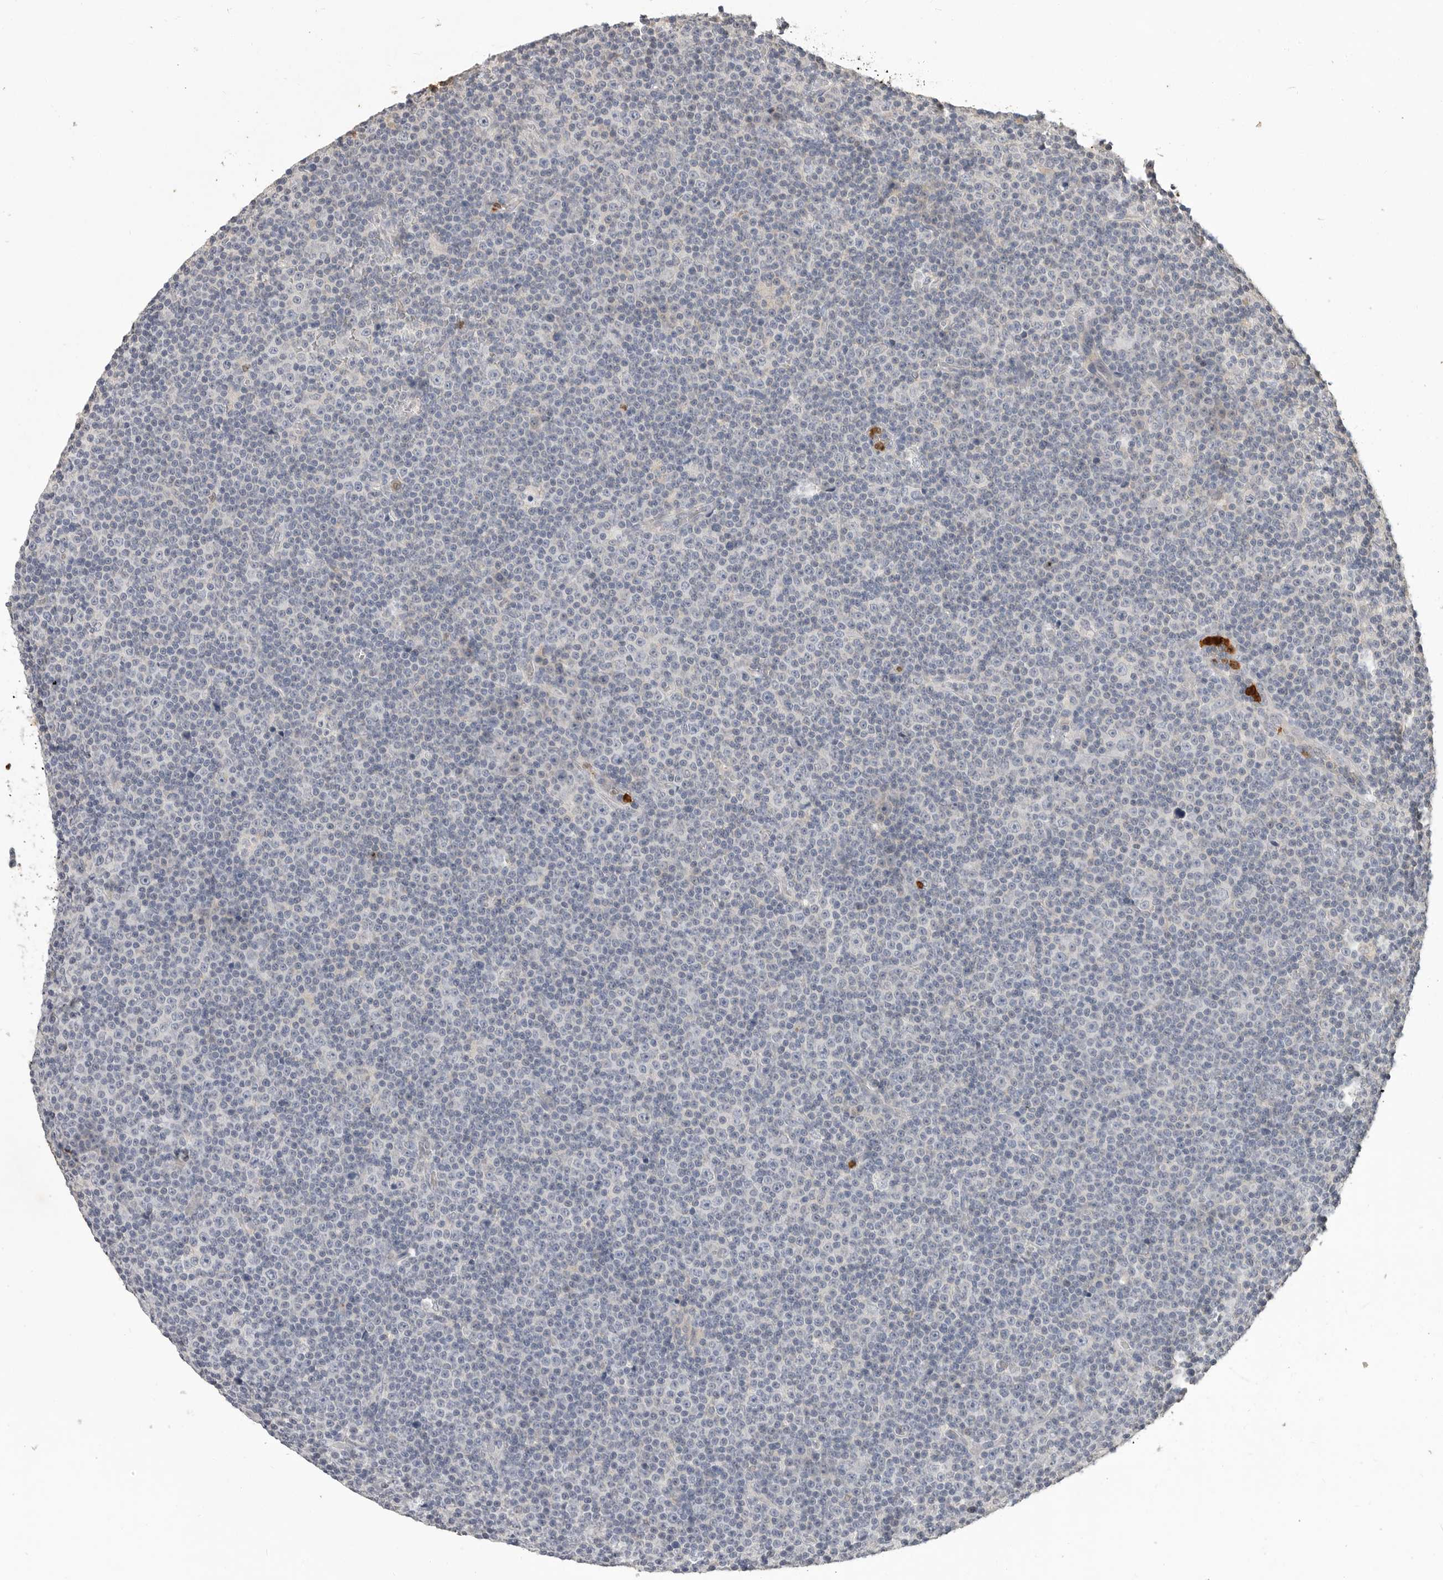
{"staining": {"intensity": "negative", "quantity": "none", "location": "none"}, "tissue": "lymphoma", "cell_type": "Tumor cells", "image_type": "cancer", "snomed": [{"axis": "morphology", "description": "Malignant lymphoma, non-Hodgkin's type, Low grade"}, {"axis": "topography", "description": "Lymph node"}], "caption": "A photomicrograph of malignant lymphoma, non-Hodgkin's type (low-grade) stained for a protein reveals no brown staining in tumor cells.", "gene": "LTBR", "patient": {"sex": "female", "age": 67}}